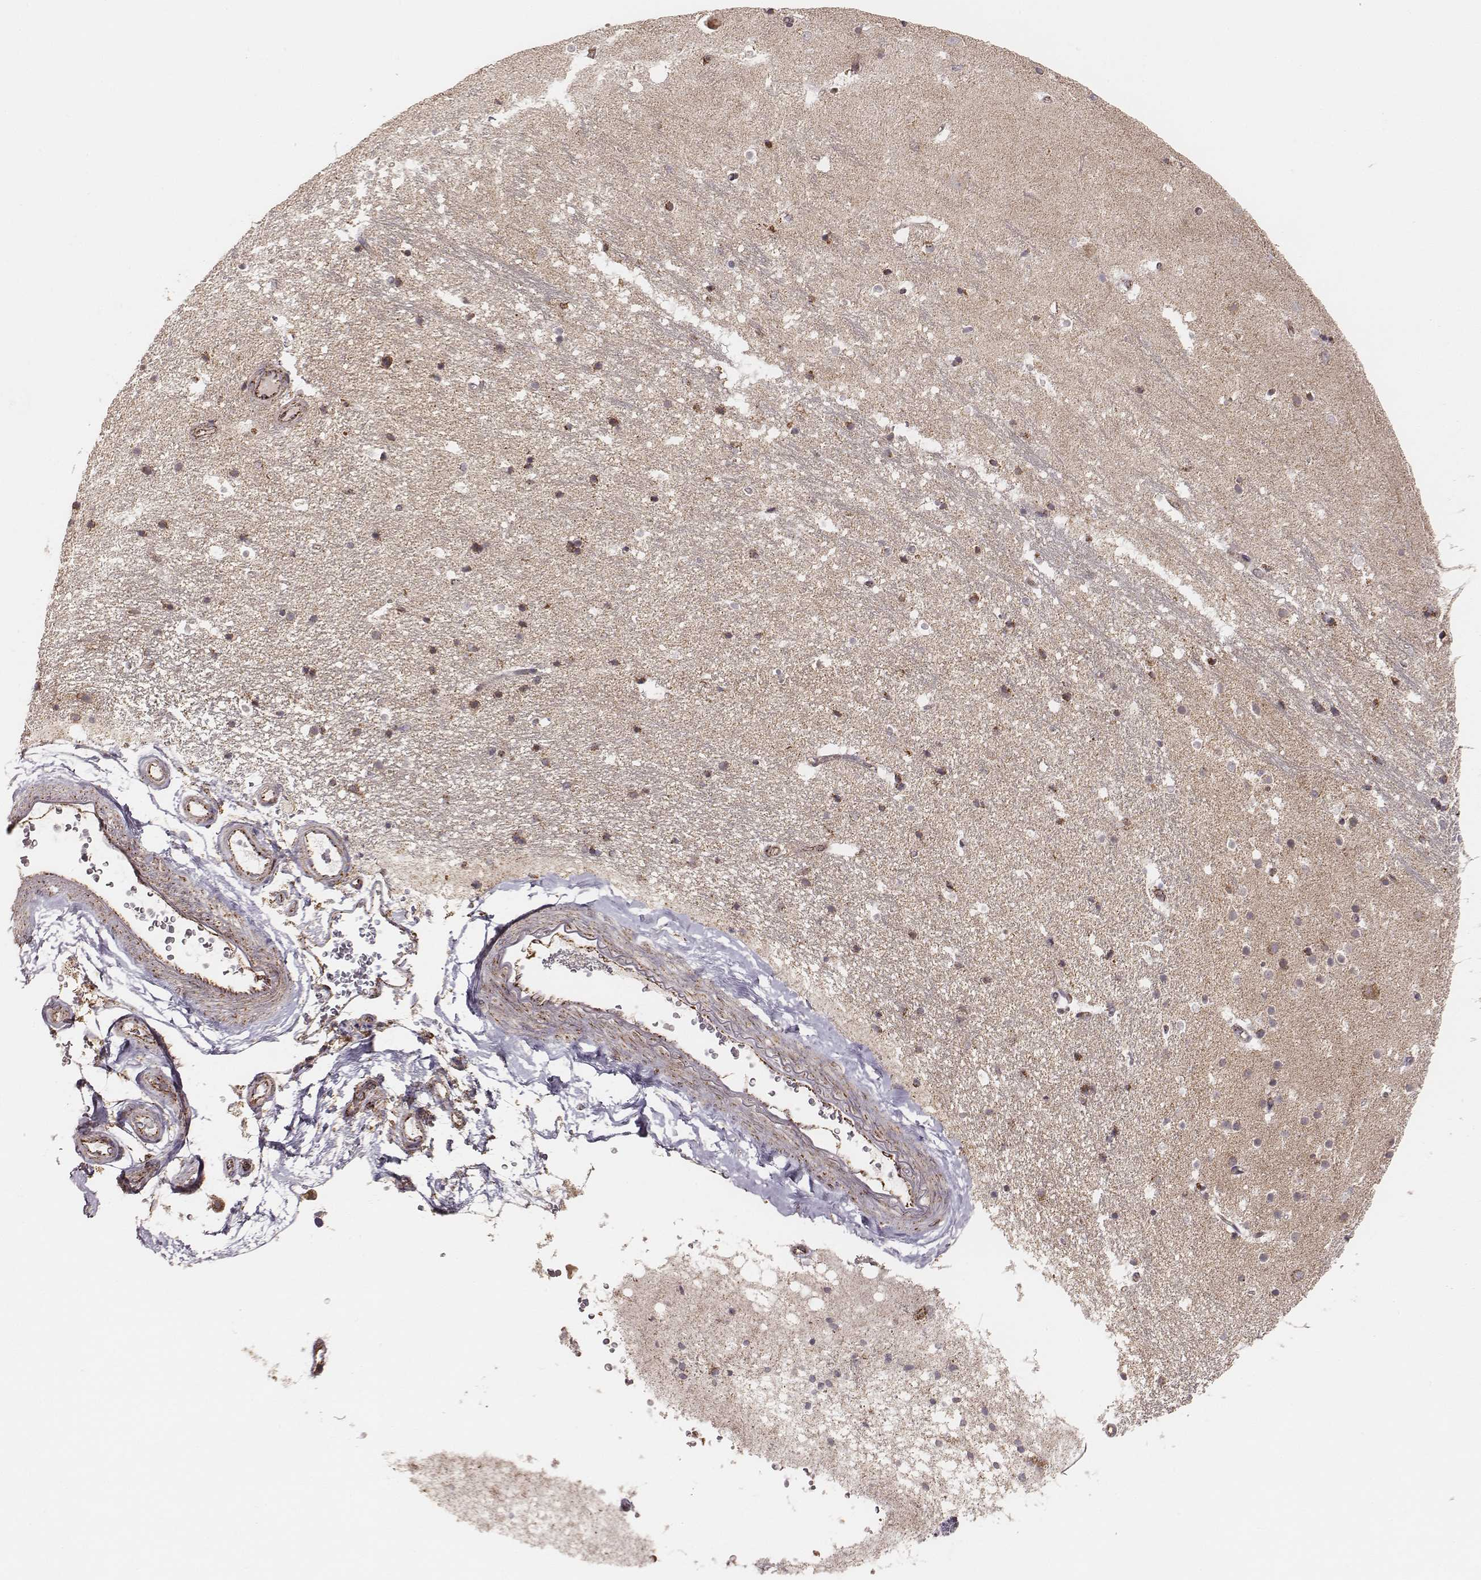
{"staining": {"intensity": "moderate", "quantity": "25%-75%", "location": "cytoplasmic/membranous"}, "tissue": "hippocampus", "cell_type": "Glial cells", "image_type": "normal", "snomed": [{"axis": "morphology", "description": "Normal tissue, NOS"}, {"axis": "topography", "description": "Hippocampus"}], "caption": "A micrograph of human hippocampus stained for a protein demonstrates moderate cytoplasmic/membranous brown staining in glial cells.", "gene": "TUFM", "patient": {"sex": "male", "age": 44}}